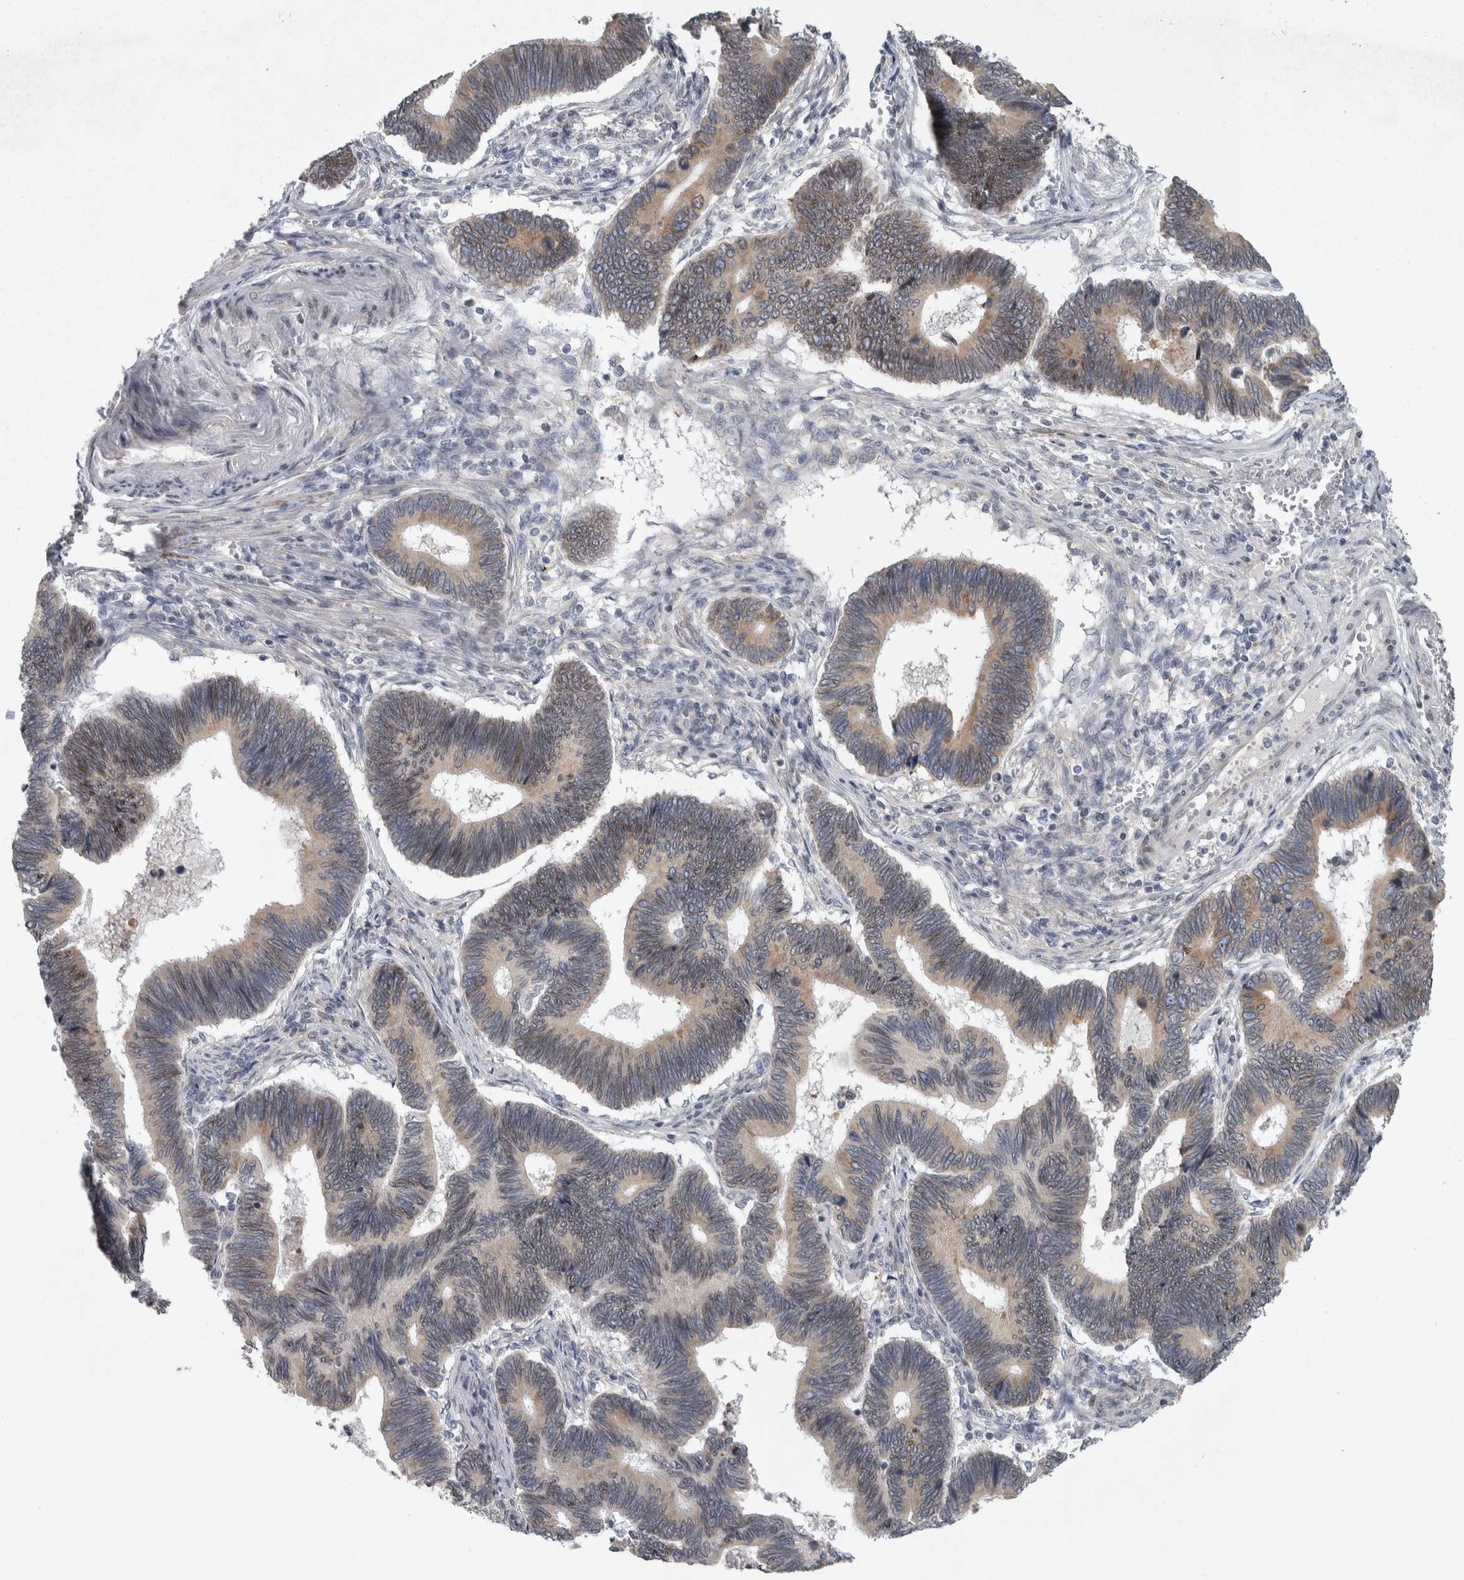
{"staining": {"intensity": "moderate", "quantity": ">75%", "location": "cytoplasmic/membranous"}, "tissue": "pancreatic cancer", "cell_type": "Tumor cells", "image_type": "cancer", "snomed": [{"axis": "morphology", "description": "Adenocarcinoma, NOS"}, {"axis": "topography", "description": "Pancreas"}], "caption": "Immunohistochemical staining of pancreatic cancer (adenocarcinoma) demonstrates medium levels of moderate cytoplasmic/membranous protein staining in approximately >75% of tumor cells. (DAB (3,3'-diaminobenzidine) IHC, brown staining for protein, blue staining for nuclei).", "gene": "SIGMAR1", "patient": {"sex": "female", "age": 70}}